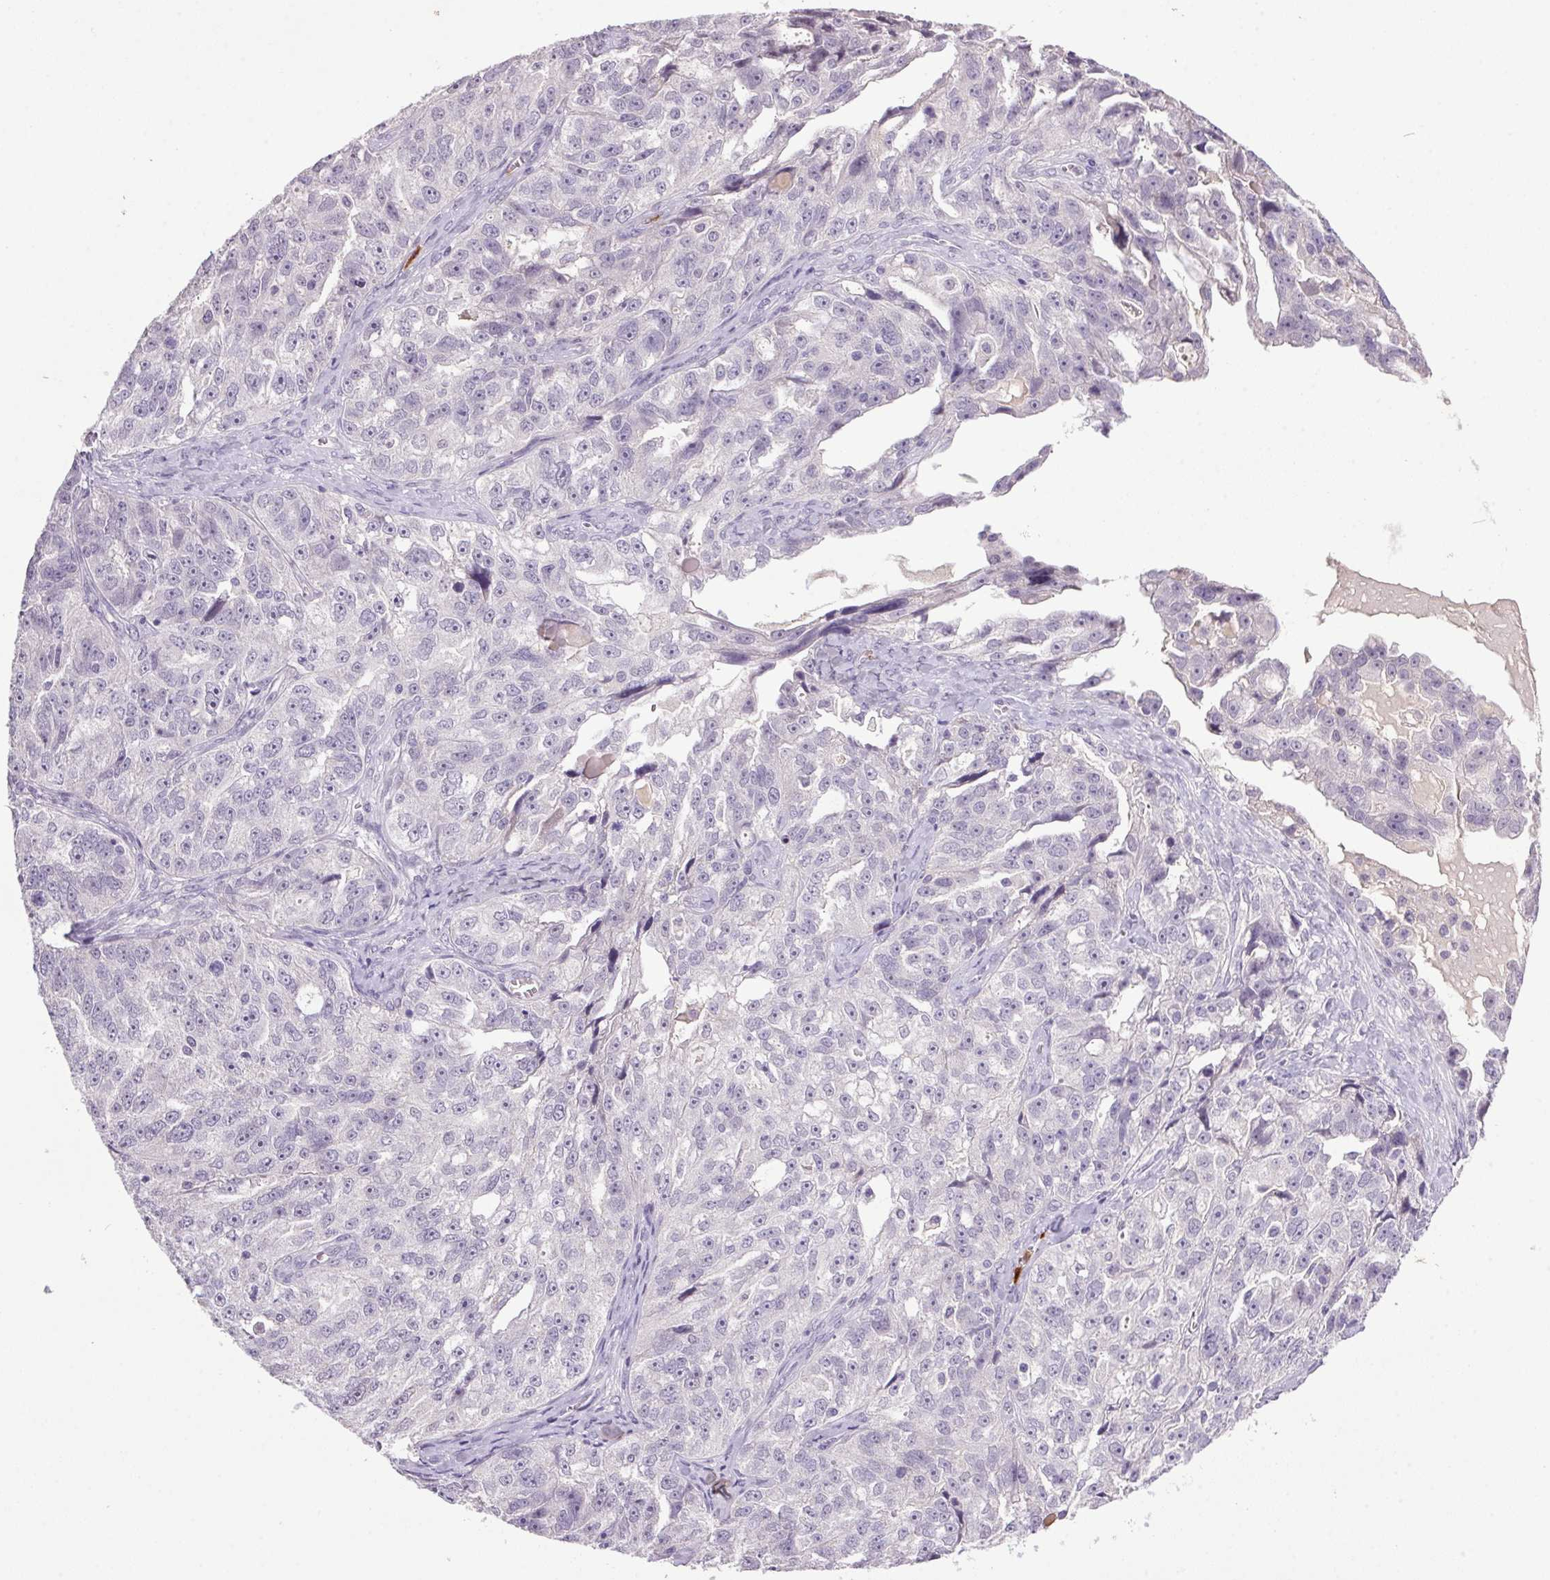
{"staining": {"intensity": "negative", "quantity": "none", "location": "none"}, "tissue": "ovarian cancer", "cell_type": "Tumor cells", "image_type": "cancer", "snomed": [{"axis": "morphology", "description": "Cystadenocarcinoma, serous, NOS"}, {"axis": "topography", "description": "Ovary"}], "caption": "Immunohistochemical staining of ovarian cancer (serous cystadenocarcinoma) shows no significant staining in tumor cells. (IHC, brightfield microscopy, high magnification).", "gene": "TRDN", "patient": {"sex": "female", "age": 51}}